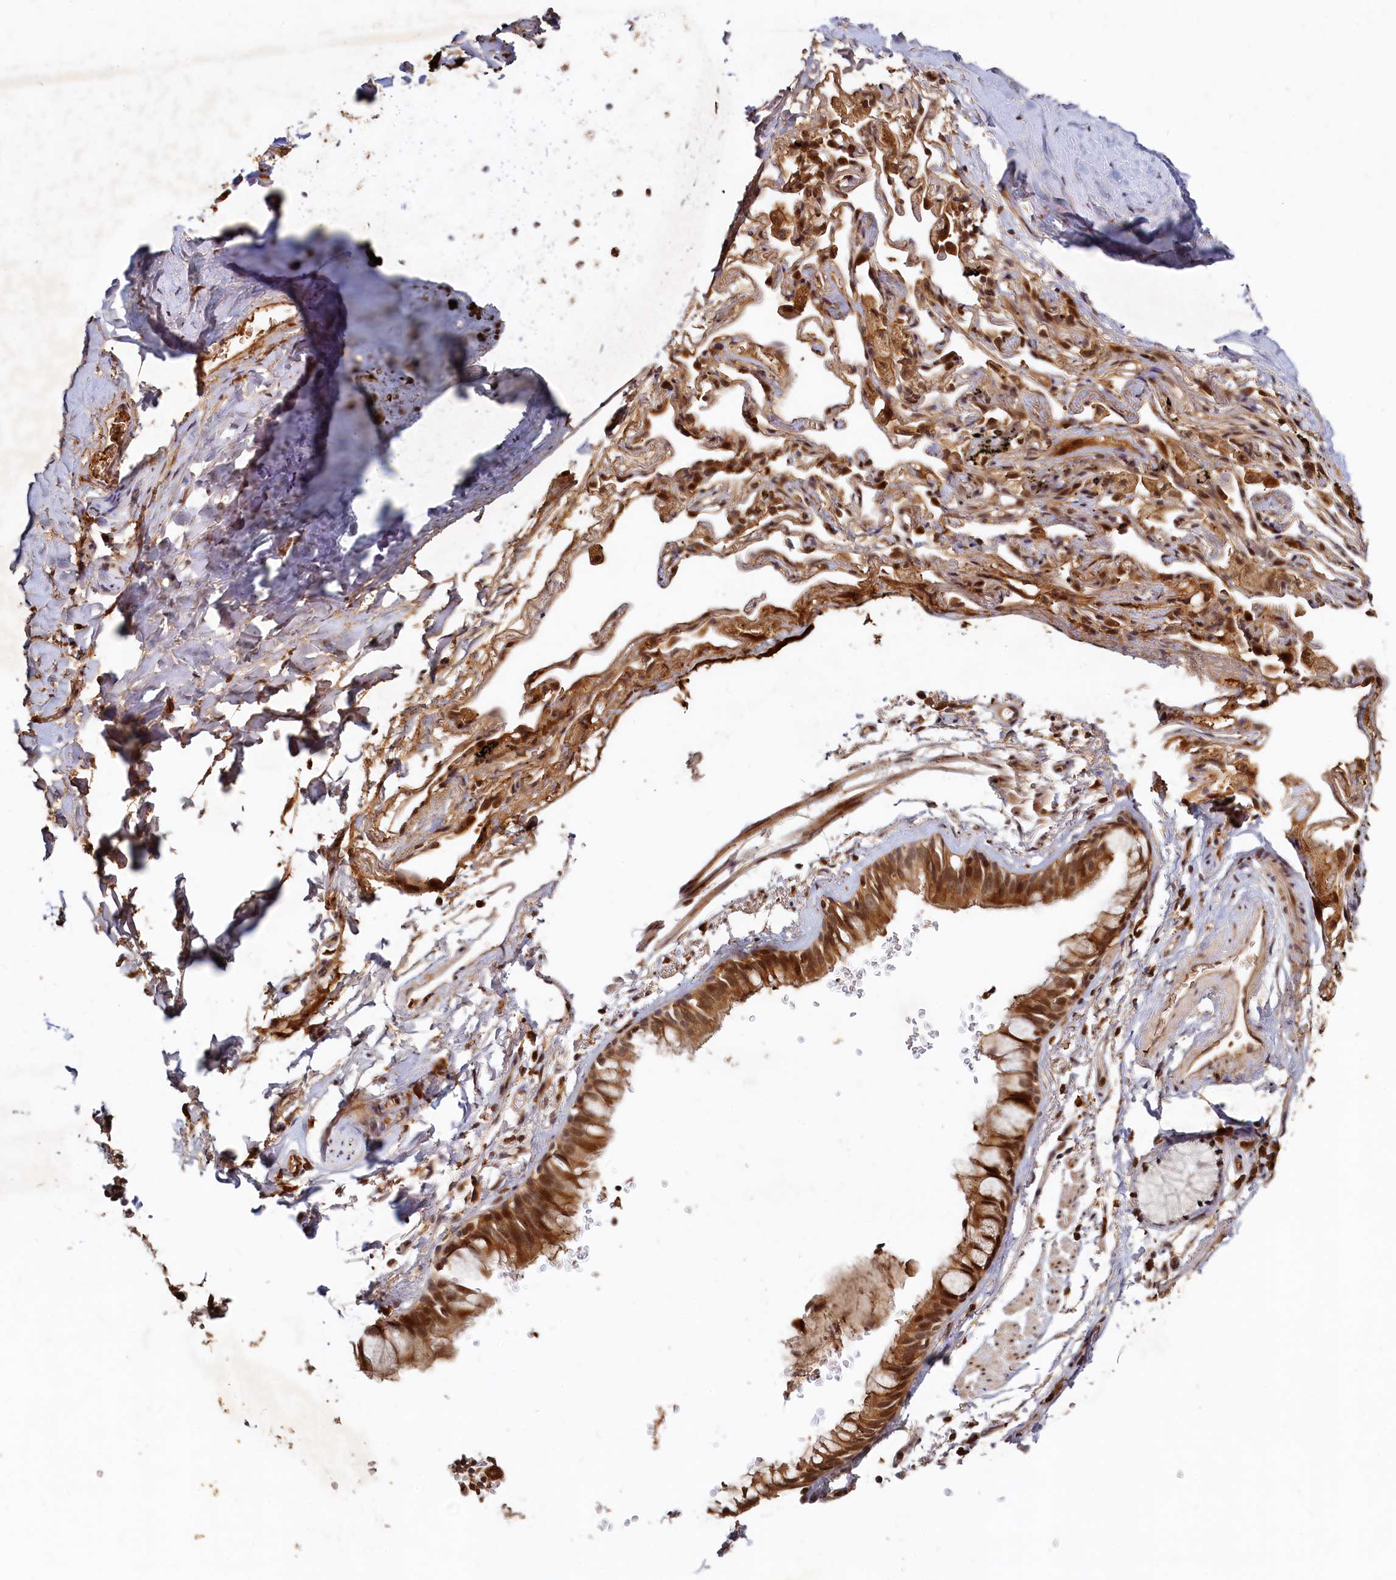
{"staining": {"intensity": "strong", "quantity": ">75%", "location": "nuclear"}, "tissue": "adipose tissue", "cell_type": "Adipocytes", "image_type": "normal", "snomed": [{"axis": "morphology", "description": "Normal tissue, NOS"}, {"axis": "topography", "description": "Lymph node"}, {"axis": "topography", "description": "Bronchus"}], "caption": "Immunohistochemical staining of unremarkable adipose tissue reveals high levels of strong nuclear expression in about >75% of adipocytes.", "gene": "TRAPPC4", "patient": {"sex": "male", "age": 63}}